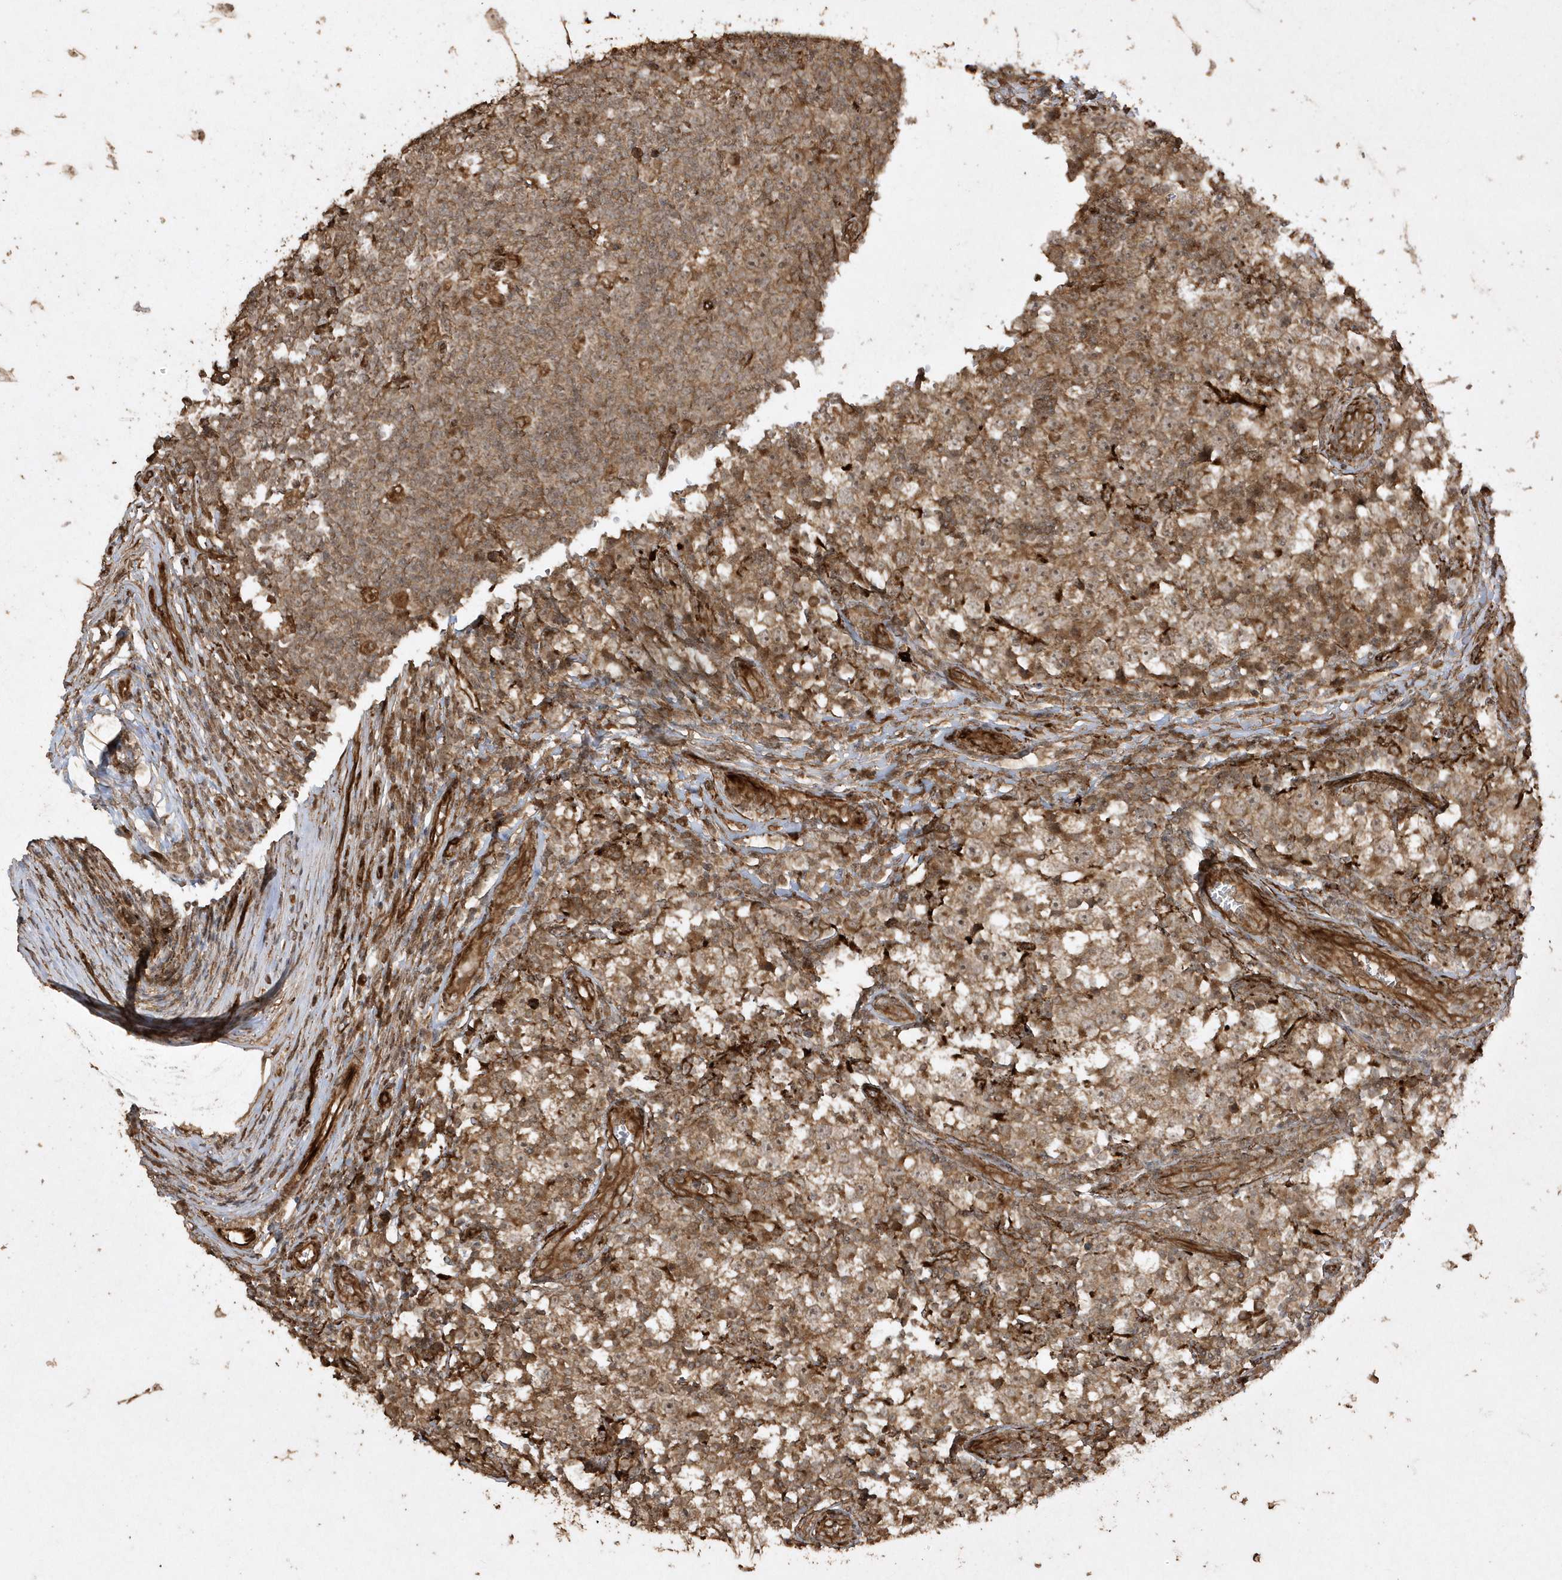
{"staining": {"intensity": "moderate", "quantity": ">75%", "location": "cytoplasmic/membranous"}, "tissue": "testis cancer", "cell_type": "Tumor cells", "image_type": "cancer", "snomed": [{"axis": "morphology", "description": "Seminoma, NOS"}, {"axis": "topography", "description": "Testis"}], "caption": "This histopathology image reveals immunohistochemistry (IHC) staining of human testis seminoma, with medium moderate cytoplasmic/membranous expression in approximately >75% of tumor cells.", "gene": "AVPI1", "patient": {"sex": "male", "age": 65}}